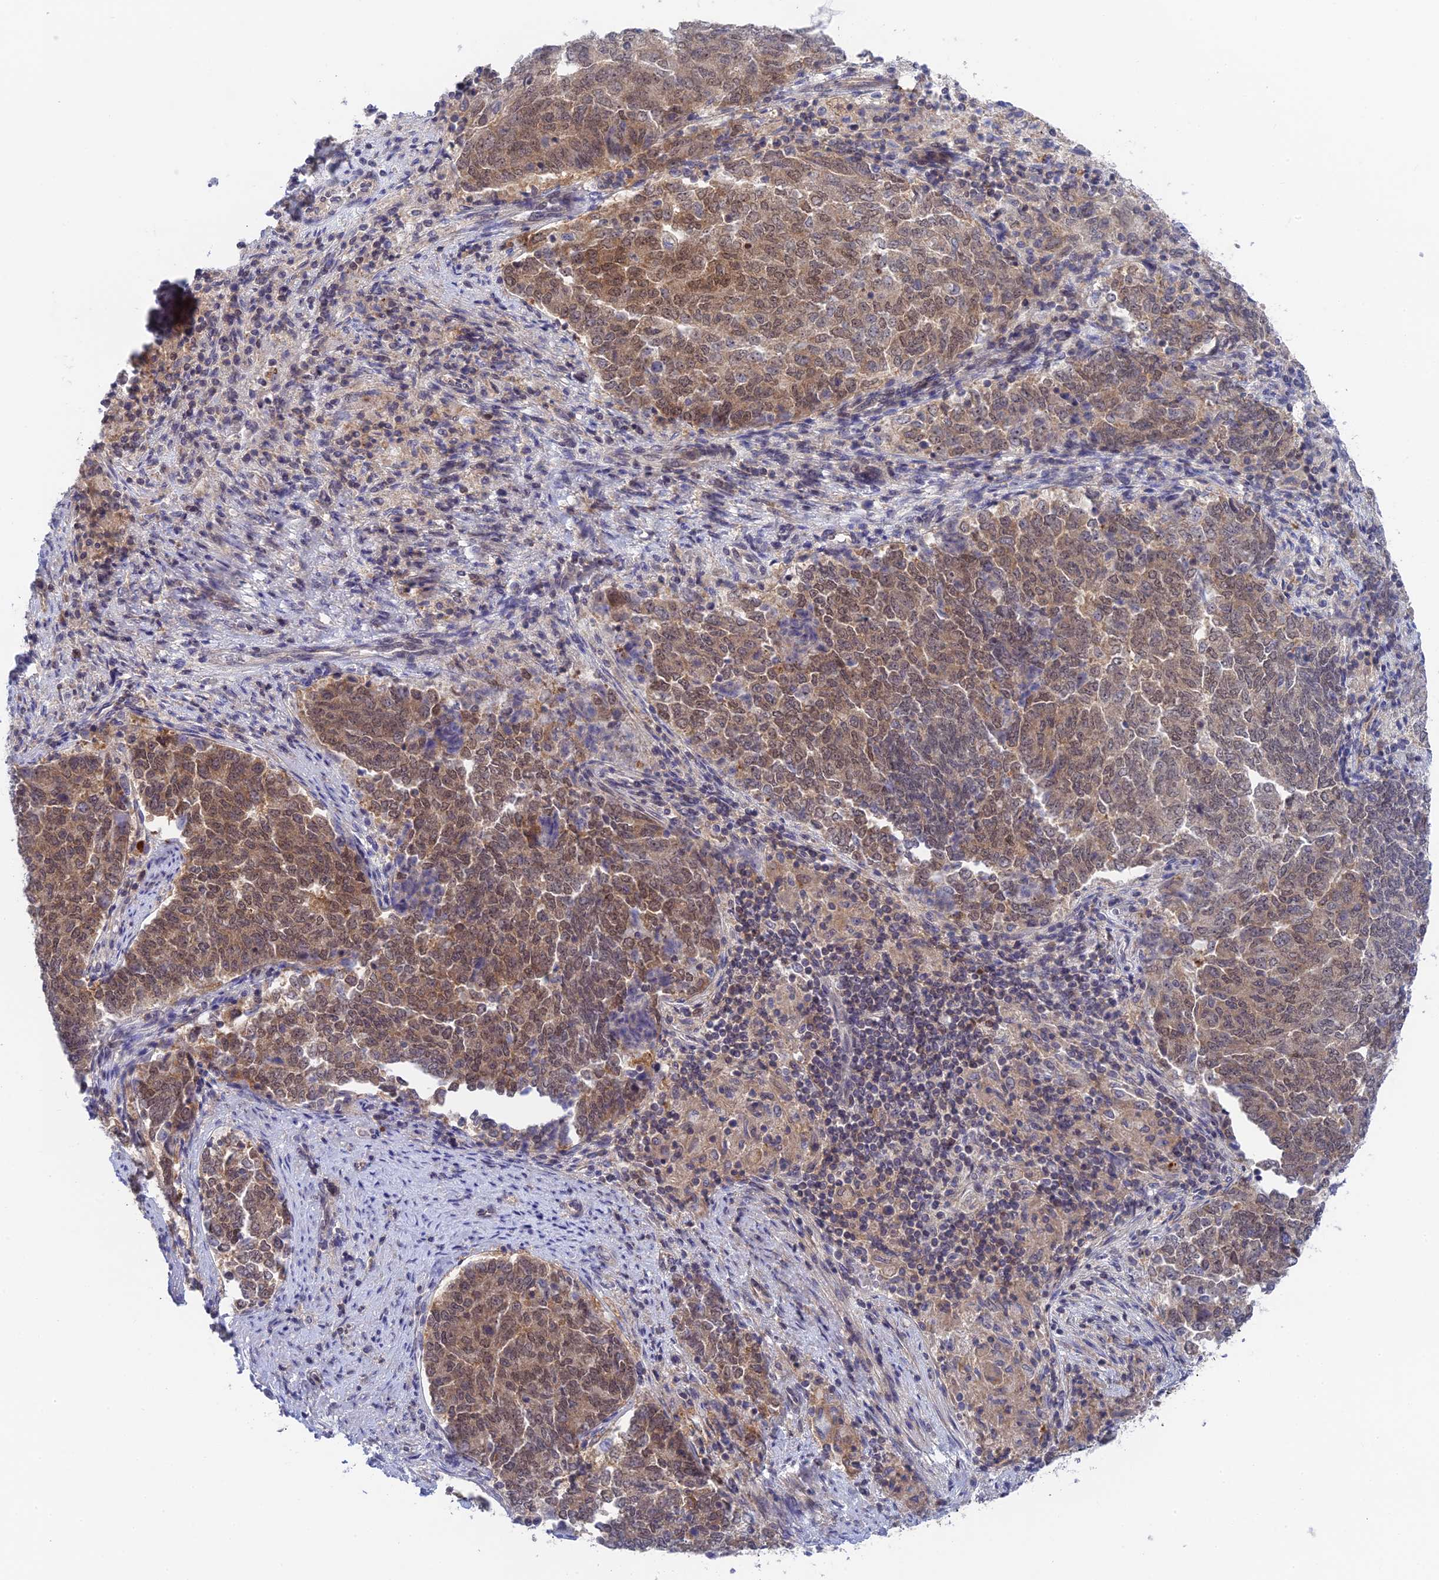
{"staining": {"intensity": "moderate", "quantity": ">75%", "location": "nuclear"}, "tissue": "endometrial cancer", "cell_type": "Tumor cells", "image_type": "cancer", "snomed": [{"axis": "morphology", "description": "Adenocarcinoma, NOS"}, {"axis": "topography", "description": "Endometrium"}], "caption": "A brown stain labels moderate nuclear staining of a protein in adenocarcinoma (endometrial) tumor cells.", "gene": "TCEA1", "patient": {"sex": "female", "age": 80}}